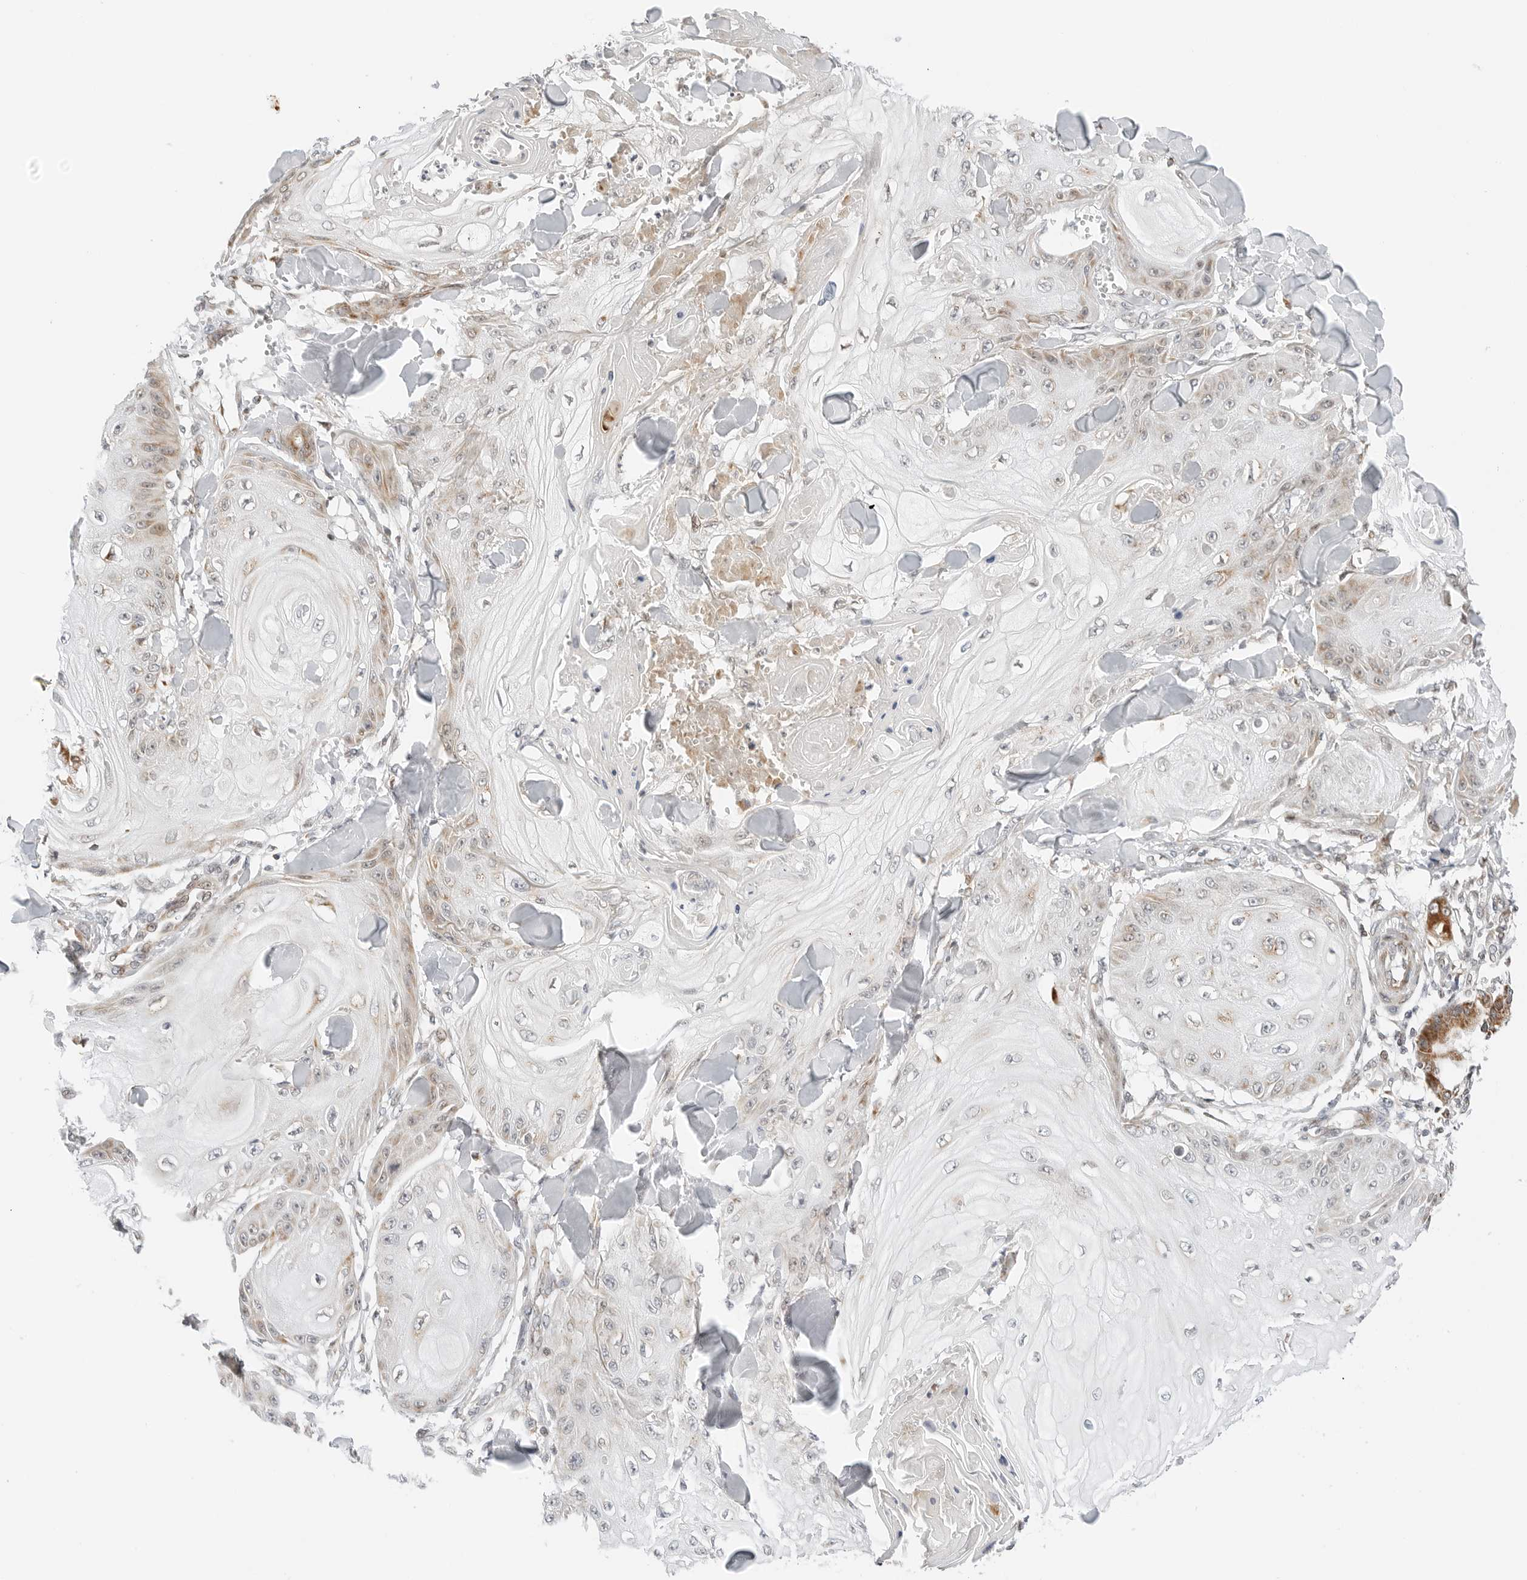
{"staining": {"intensity": "weak", "quantity": "<25%", "location": "cytoplasmic/membranous"}, "tissue": "skin cancer", "cell_type": "Tumor cells", "image_type": "cancer", "snomed": [{"axis": "morphology", "description": "Squamous cell carcinoma, NOS"}, {"axis": "topography", "description": "Skin"}], "caption": "A photomicrograph of skin squamous cell carcinoma stained for a protein demonstrates no brown staining in tumor cells.", "gene": "DYRK4", "patient": {"sex": "male", "age": 74}}